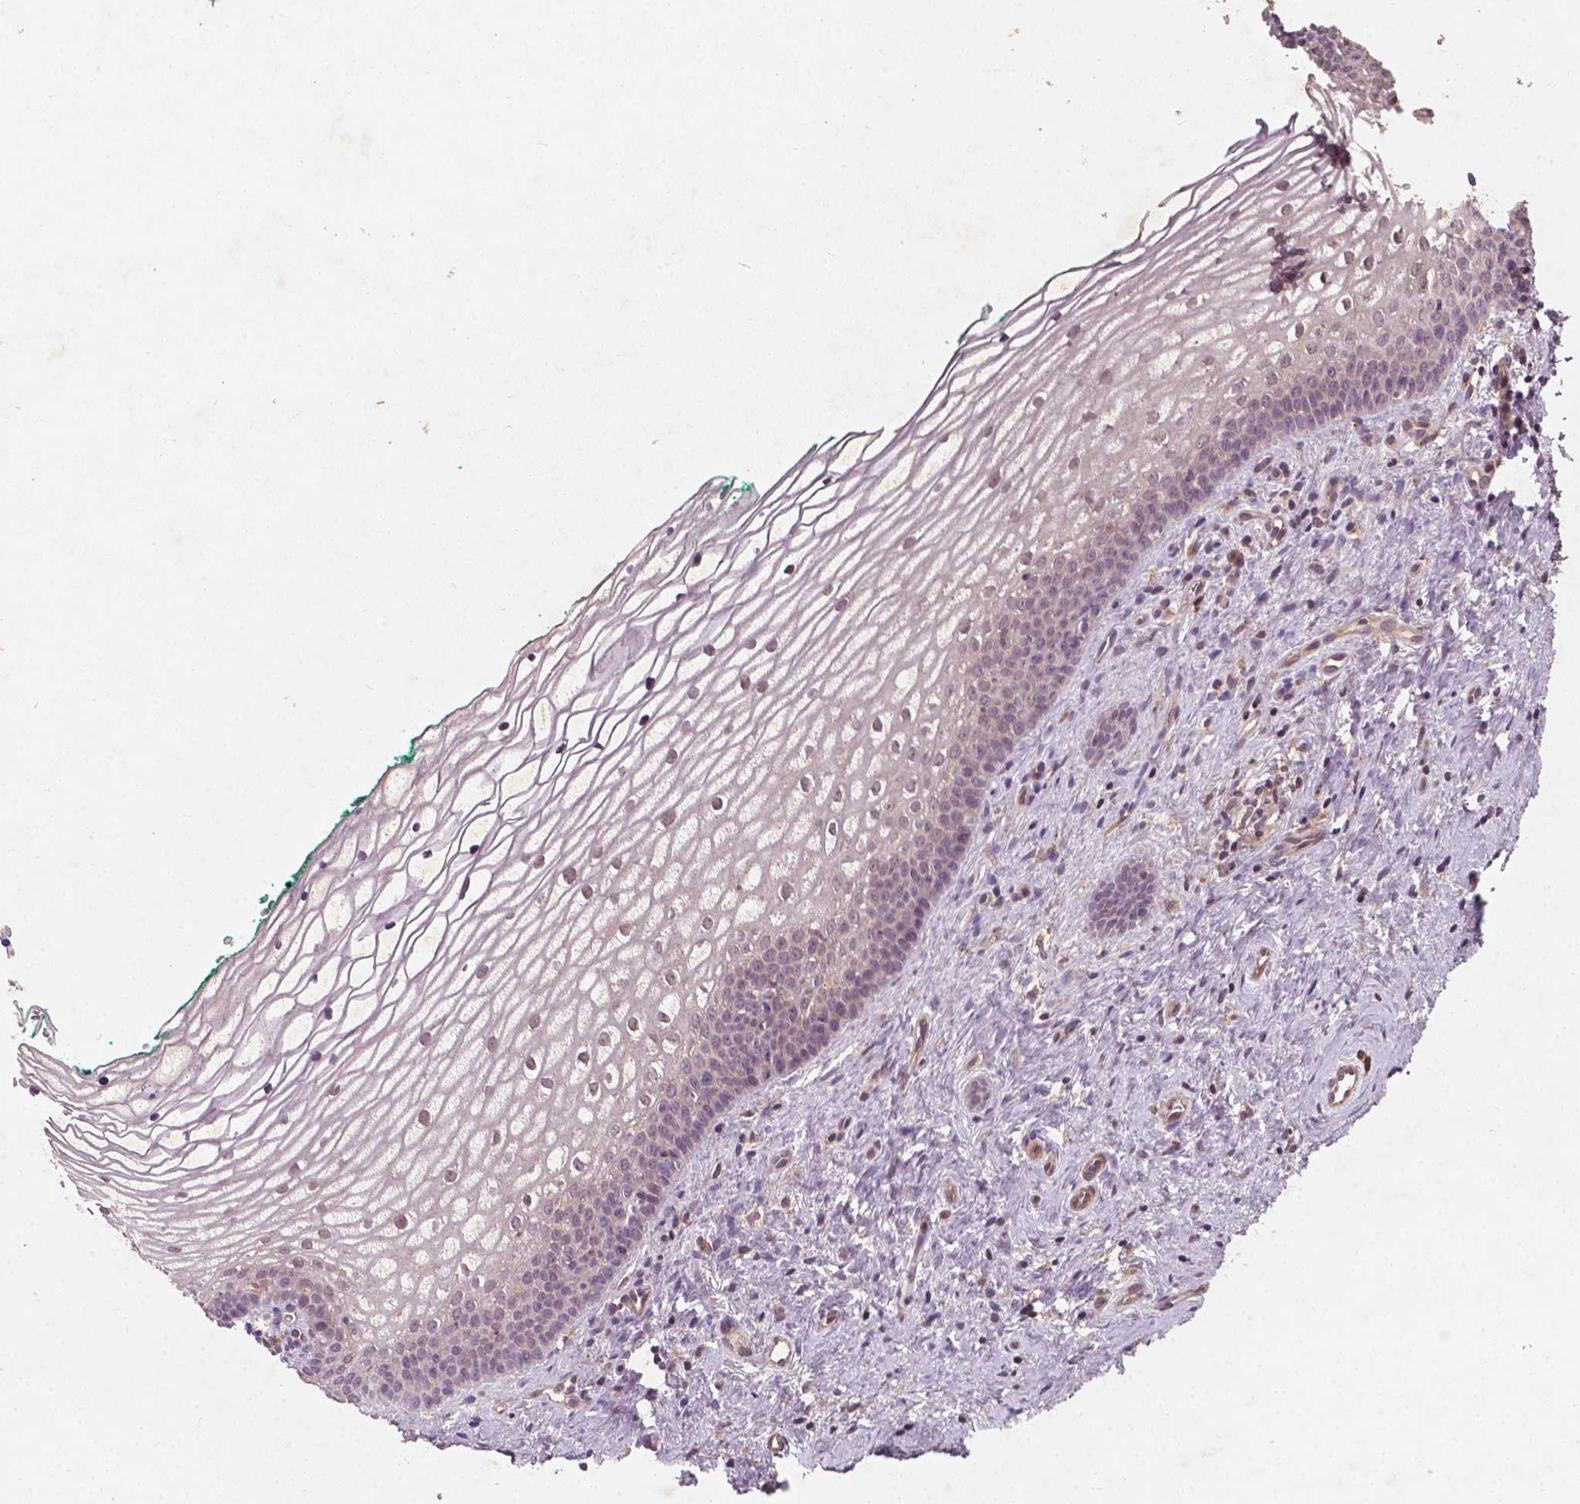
{"staining": {"intensity": "weak", "quantity": "25%-75%", "location": "cytoplasmic/membranous,nuclear"}, "tissue": "vagina", "cell_type": "Squamous epithelial cells", "image_type": "normal", "snomed": [{"axis": "morphology", "description": "Normal tissue, NOS"}, {"axis": "topography", "description": "Vagina"}], "caption": "Approximately 25%-75% of squamous epithelial cells in benign vagina show weak cytoplasmic/membranous,nuclear protein positivity as visualized by brown immunohistochemical staining.", "gene": "CYFIP1", "patient": {"sex": "female", "age": 44}}